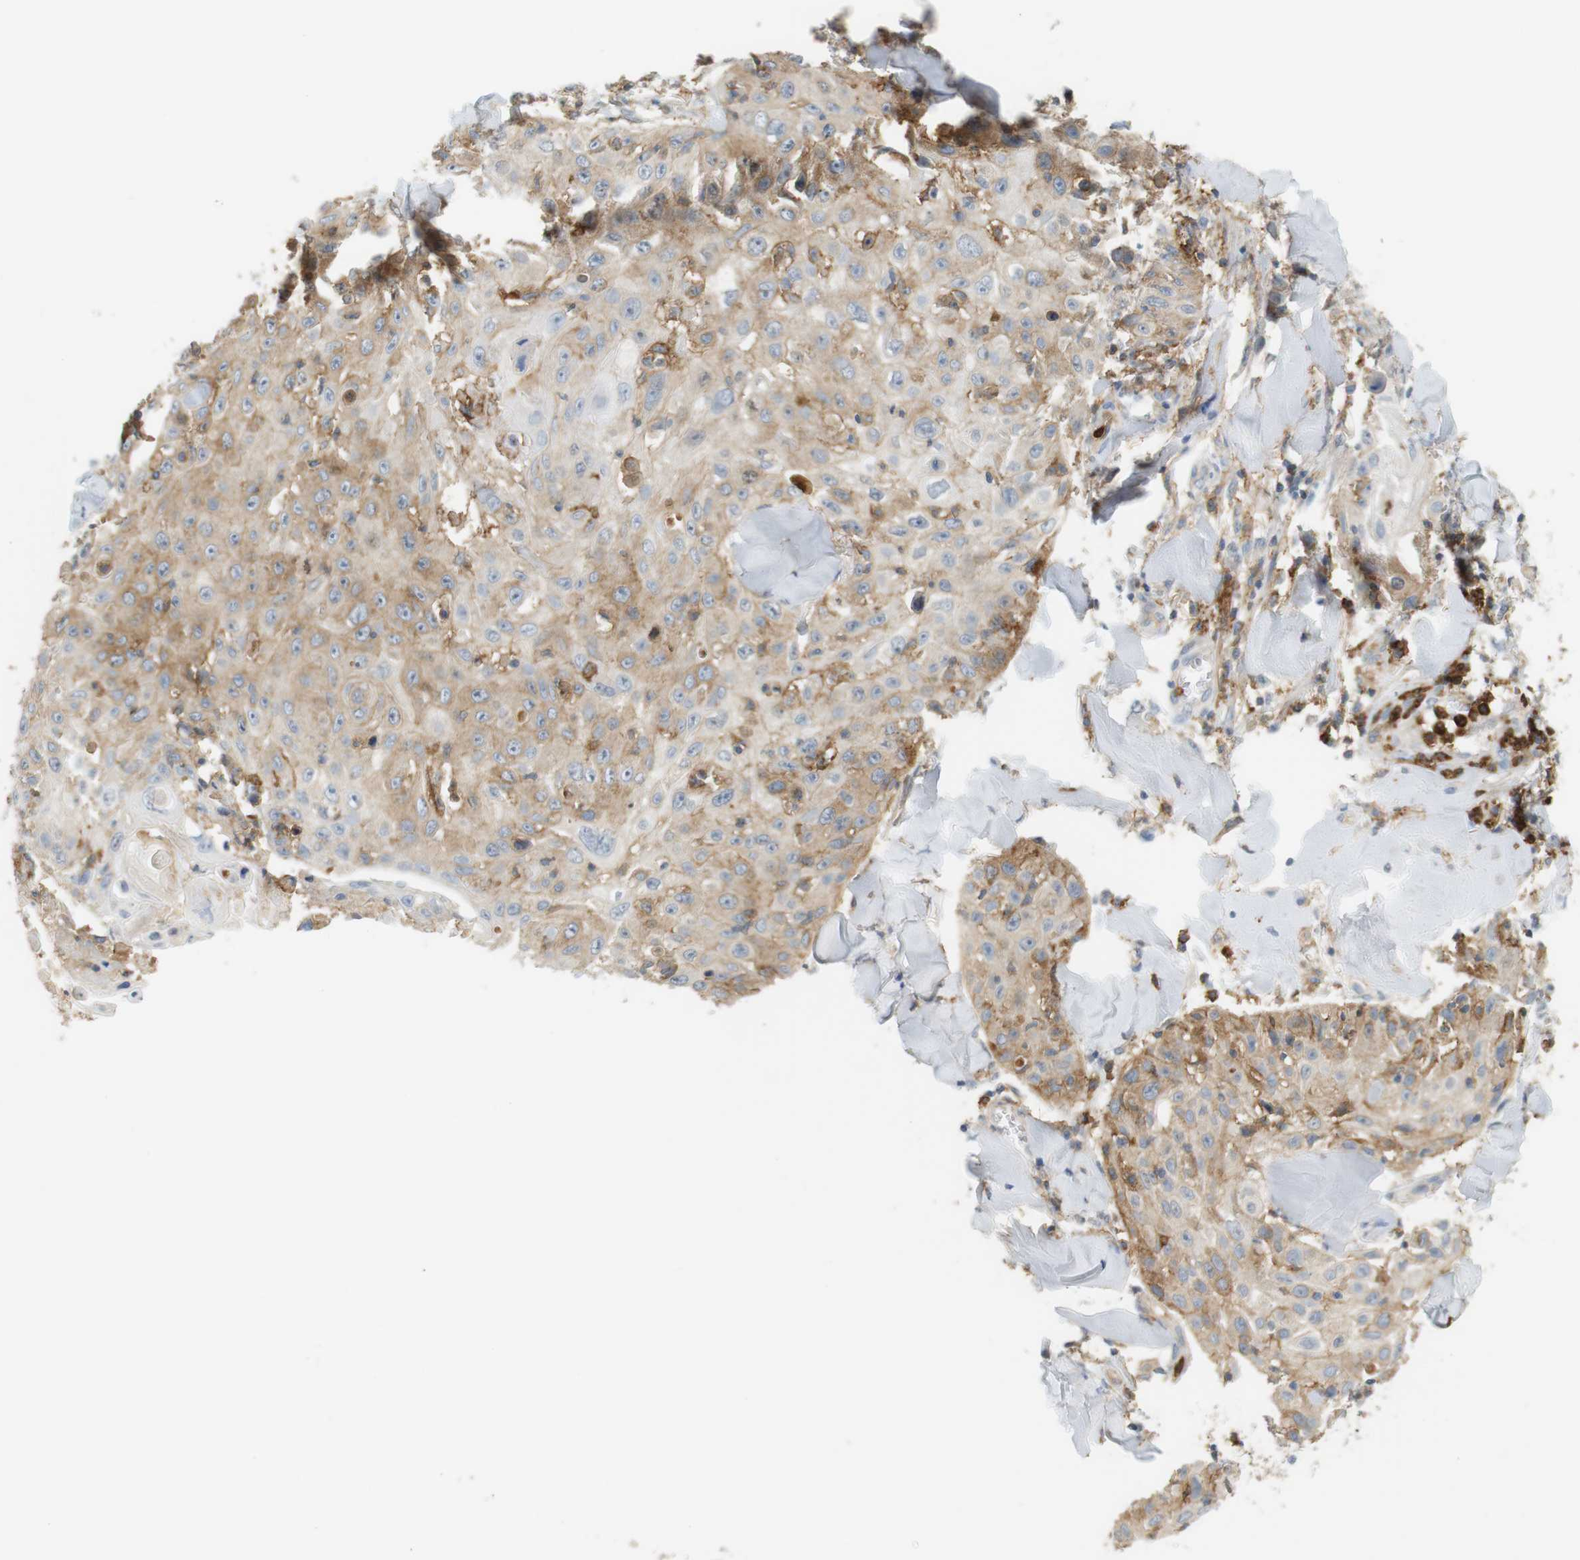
{"staining": {"intensity": "weak", "quantity": "25%-75%", "location": "cytoplasmic/membranous"}, "tissue": "skin cancer", "cell_type": "Tumor cells", "image_type": "cancer", "snomed": [{"axis": "morphology", "description": "Squamous cell carcinoma, NOS"}, {"axis": "topography", "description": "Skin"}], "caption": "Human squamous cell carcinoma (skin) stained with a protein marker displays weak staining in tumor cells.", "gene": "SIRPA", "patient": {"sex": "male", "age": 86}}